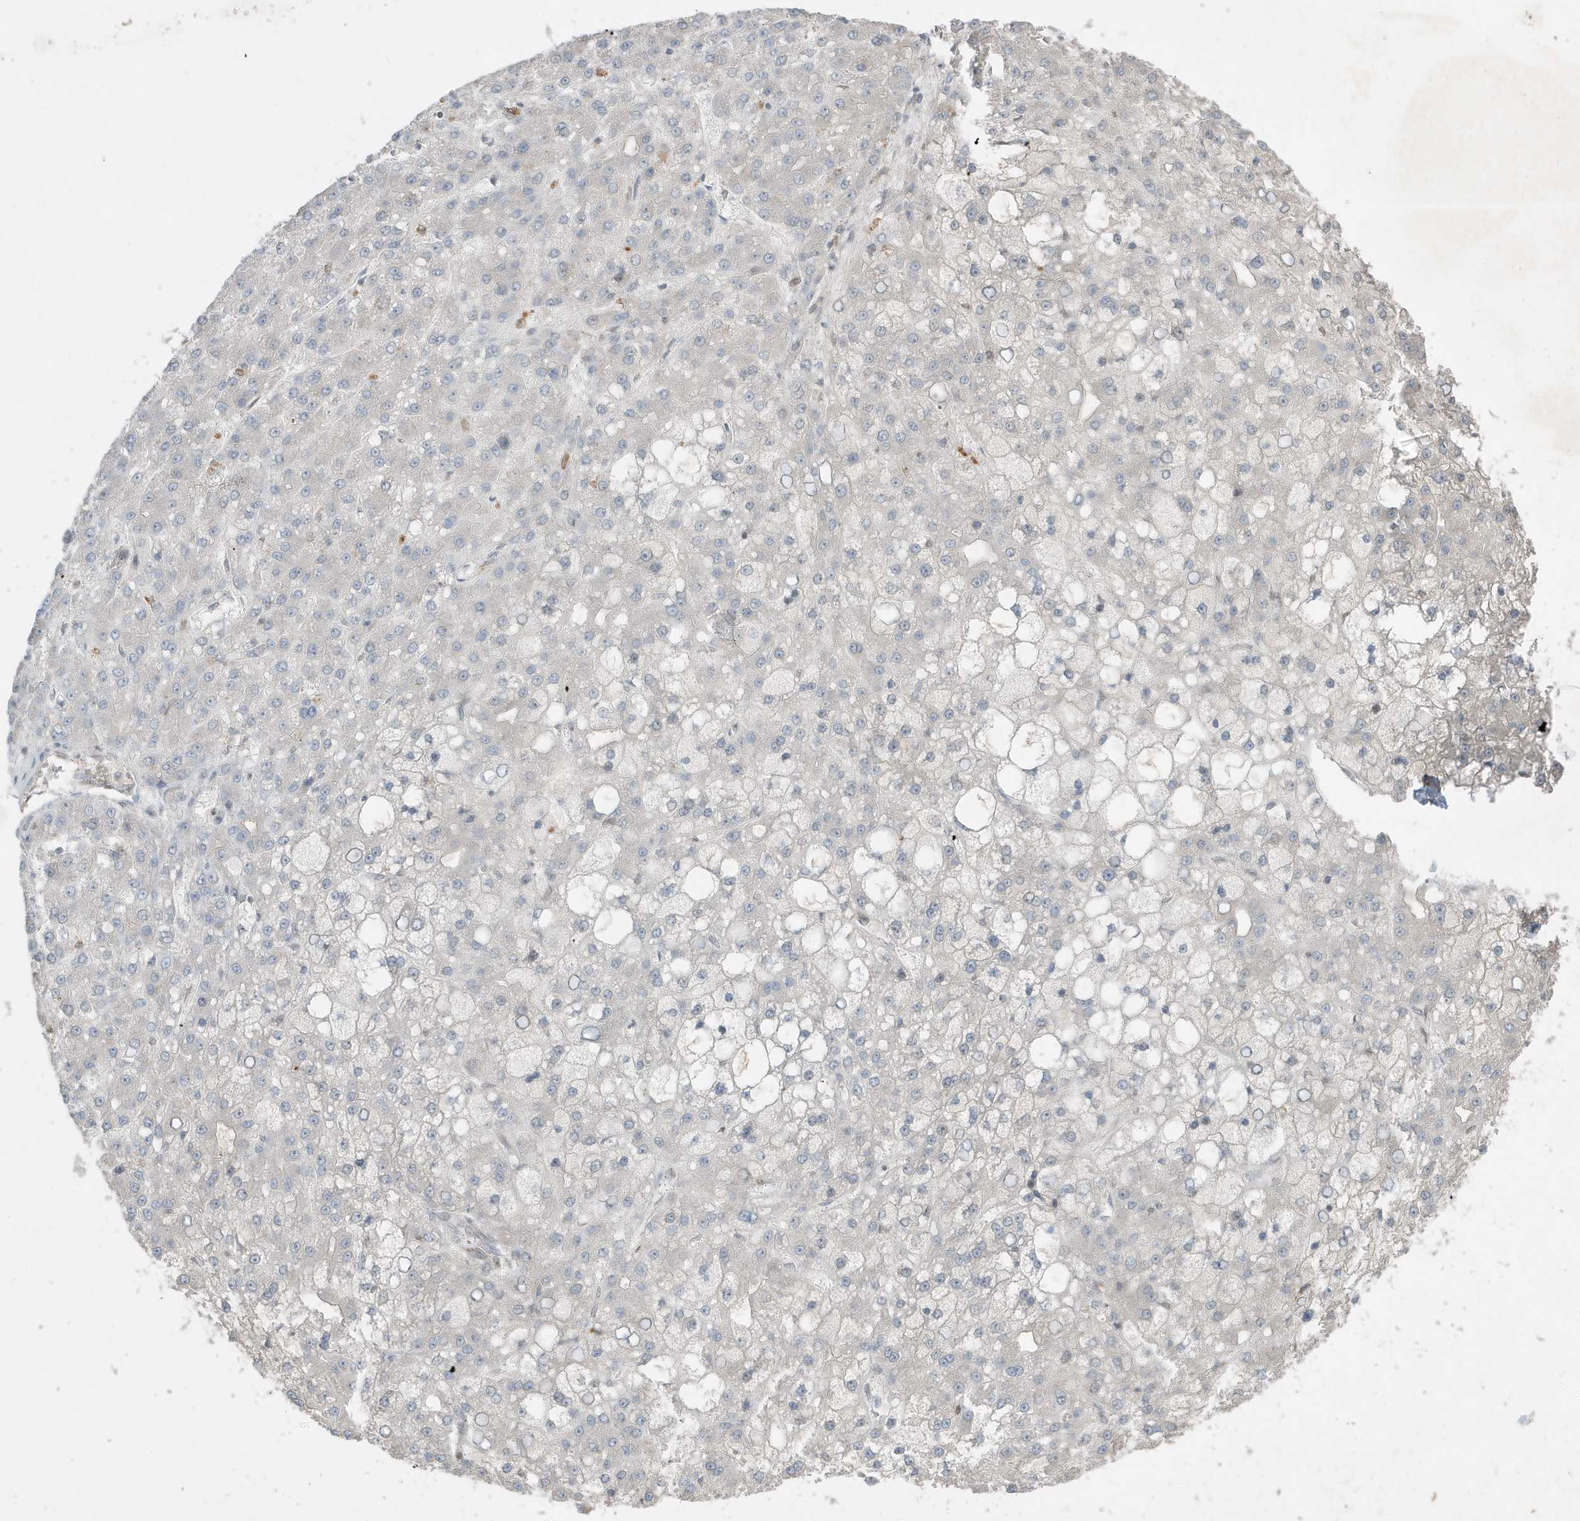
{"staining": {"intensity": "negative", "quantity": "none", "location": "none"}, "tissue": "liver cancer", "cell_type": "Tumor cells", "image_type": "cancer", "snomed": [{"axis": "morphology", "description": "Carcinoma, Hepatocellular, NOS"}, {"axis": "topography", "description": "Liver"}], "caption": "DAB (3,3'-diaminobenzidine) immunohistochemical staining of human liver cancer (hepatocellular carcinoma) reveals no significant positivity in tumor cells.", "gene": "FNDC1", "patient": {"sex": "male", "age": 67}}